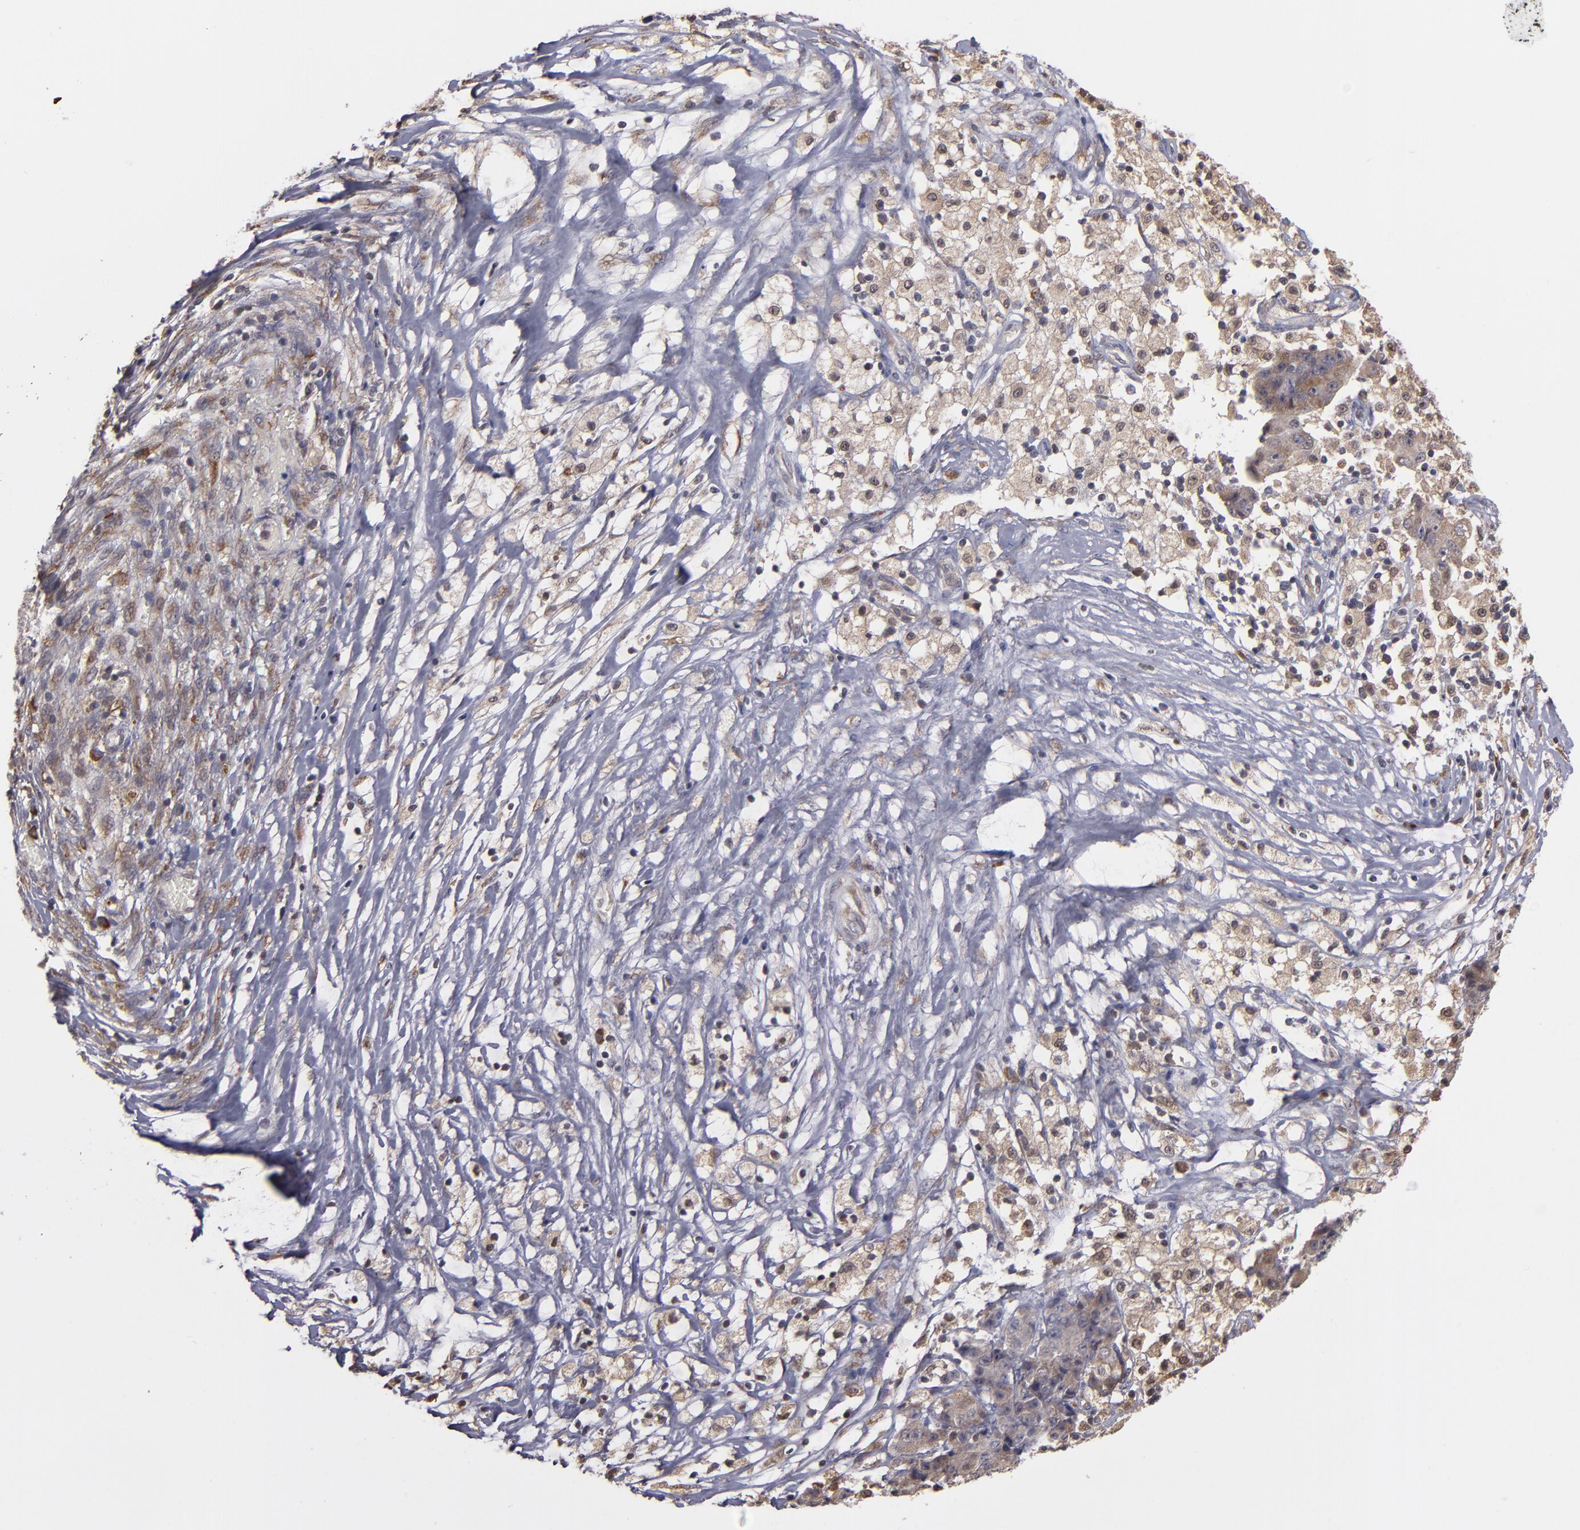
{"staining": {"intensity": "weak", "quantity": ">75%", "location": "cytoplasmic/membranous"}, "tissue": "ovarian cancer", "cell_type": "Tumor cells", "image_type": "cancer", "snomed": [{"axis": "morphology", "description": "Carcinoma, endometroid"}, {"axis": "topography", "description": "Ovary"}], "caption": "Endometroid carcinoma (ovarian) stained with a protein marker shows weak staining in tumor cells.", "gene": "CASP1", "patient": {"sex": "female", "age": 42}}